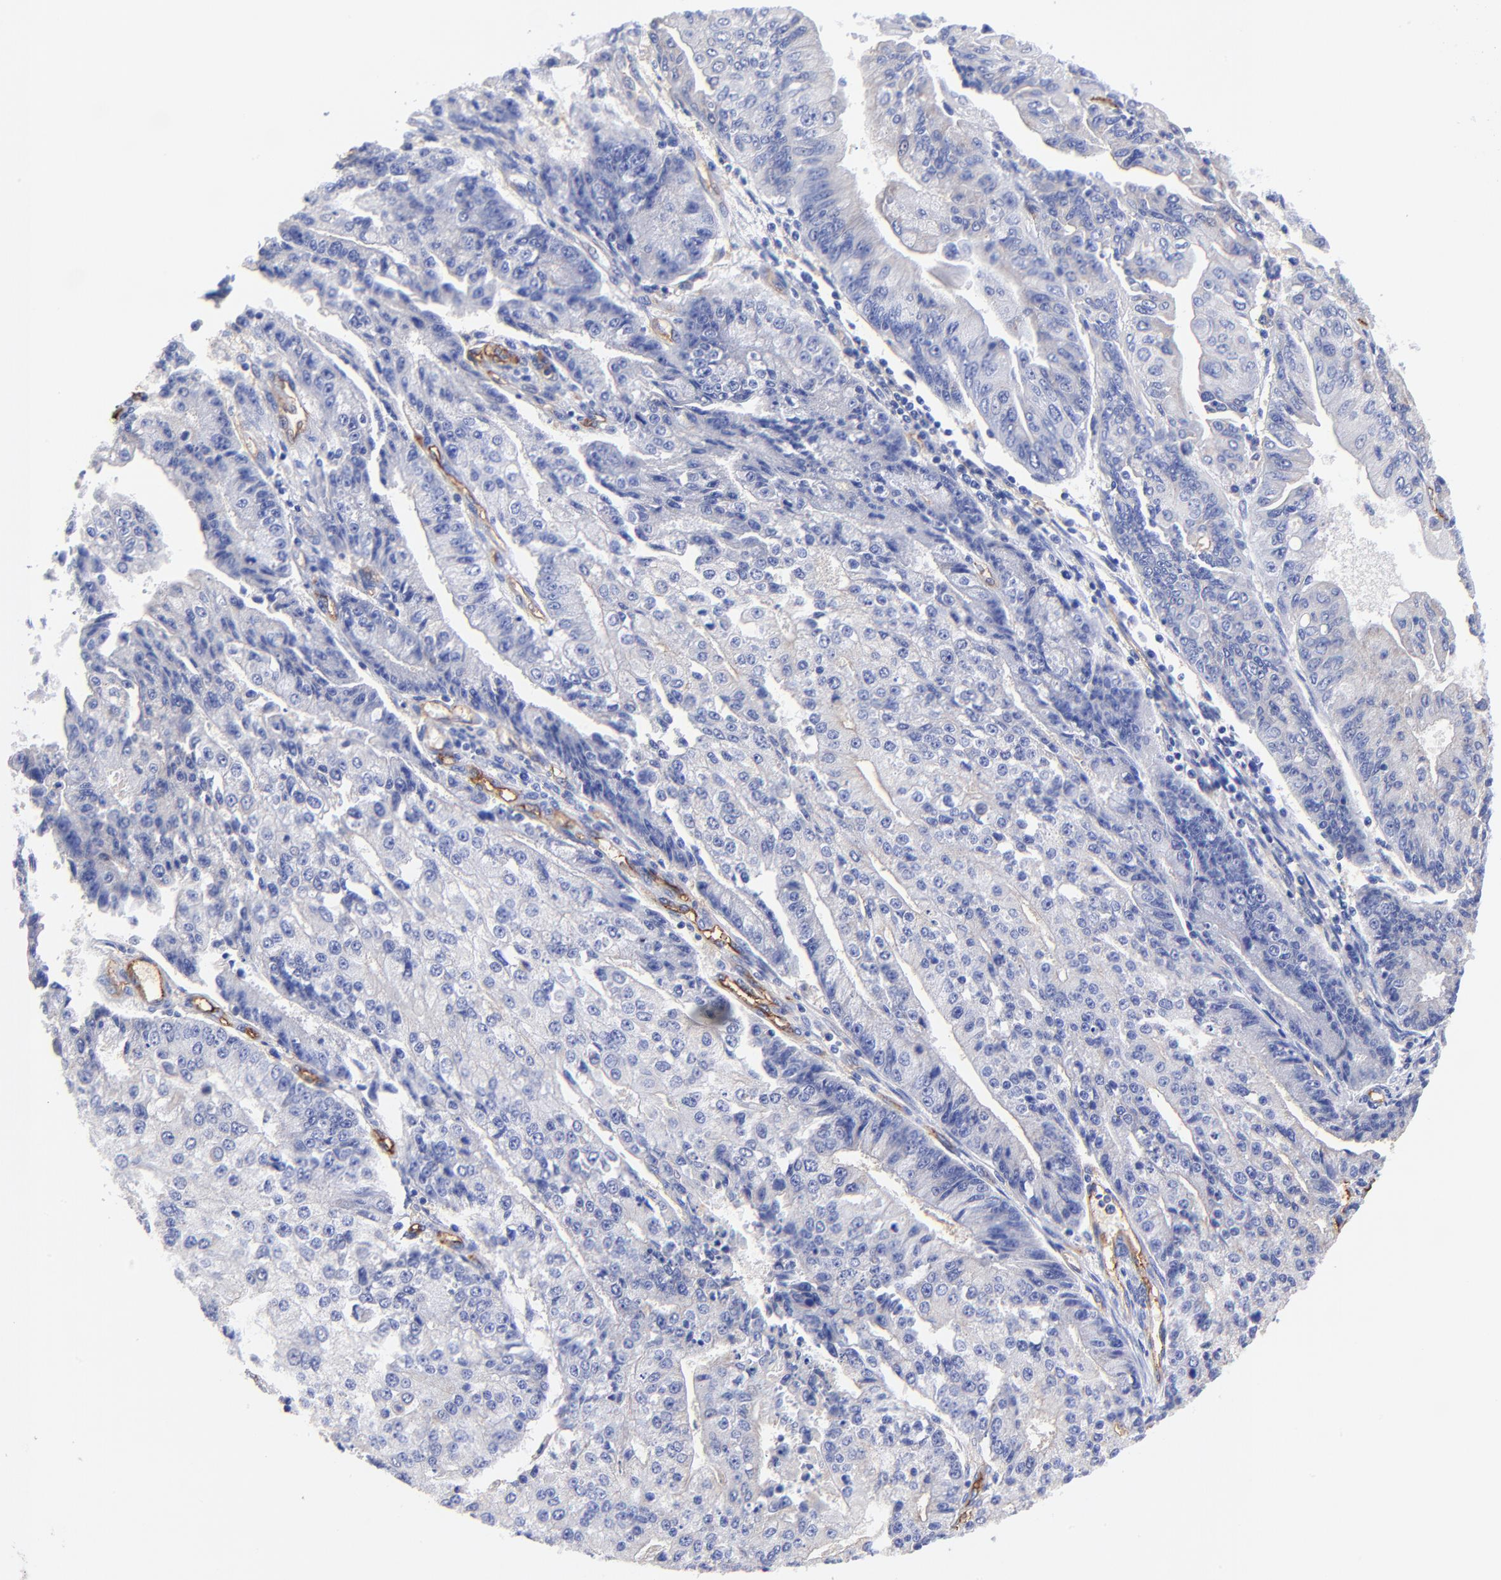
{"staining": {"intensity": "negative", "quantity": "none", "location": "none"}, "tissue": "endometrial cancer", "cell_type": "Tumor cells", "image_type": "cancer", "snomed": [{"axis": "morphology", "description": "Adenocarcinoma, NOS"}, {"axis": "topography", "description": "Endometrium"}], "caption": "This histopathology image is of endometrial cancer stained with immunohistochemistry (IHC) to label a protein in brown with the nuclei are counter-stained blue. There is no expression in tumor cells. (Stains: DAB (3,3'-diaminobenzidine) immunohistochemistry (IHC) with hematoxylin counter stain, Microscopy: brightfield microscopy at high magnification).", "gene": "SLC44A2", "patient": {"sex": "female", "age": 75}}